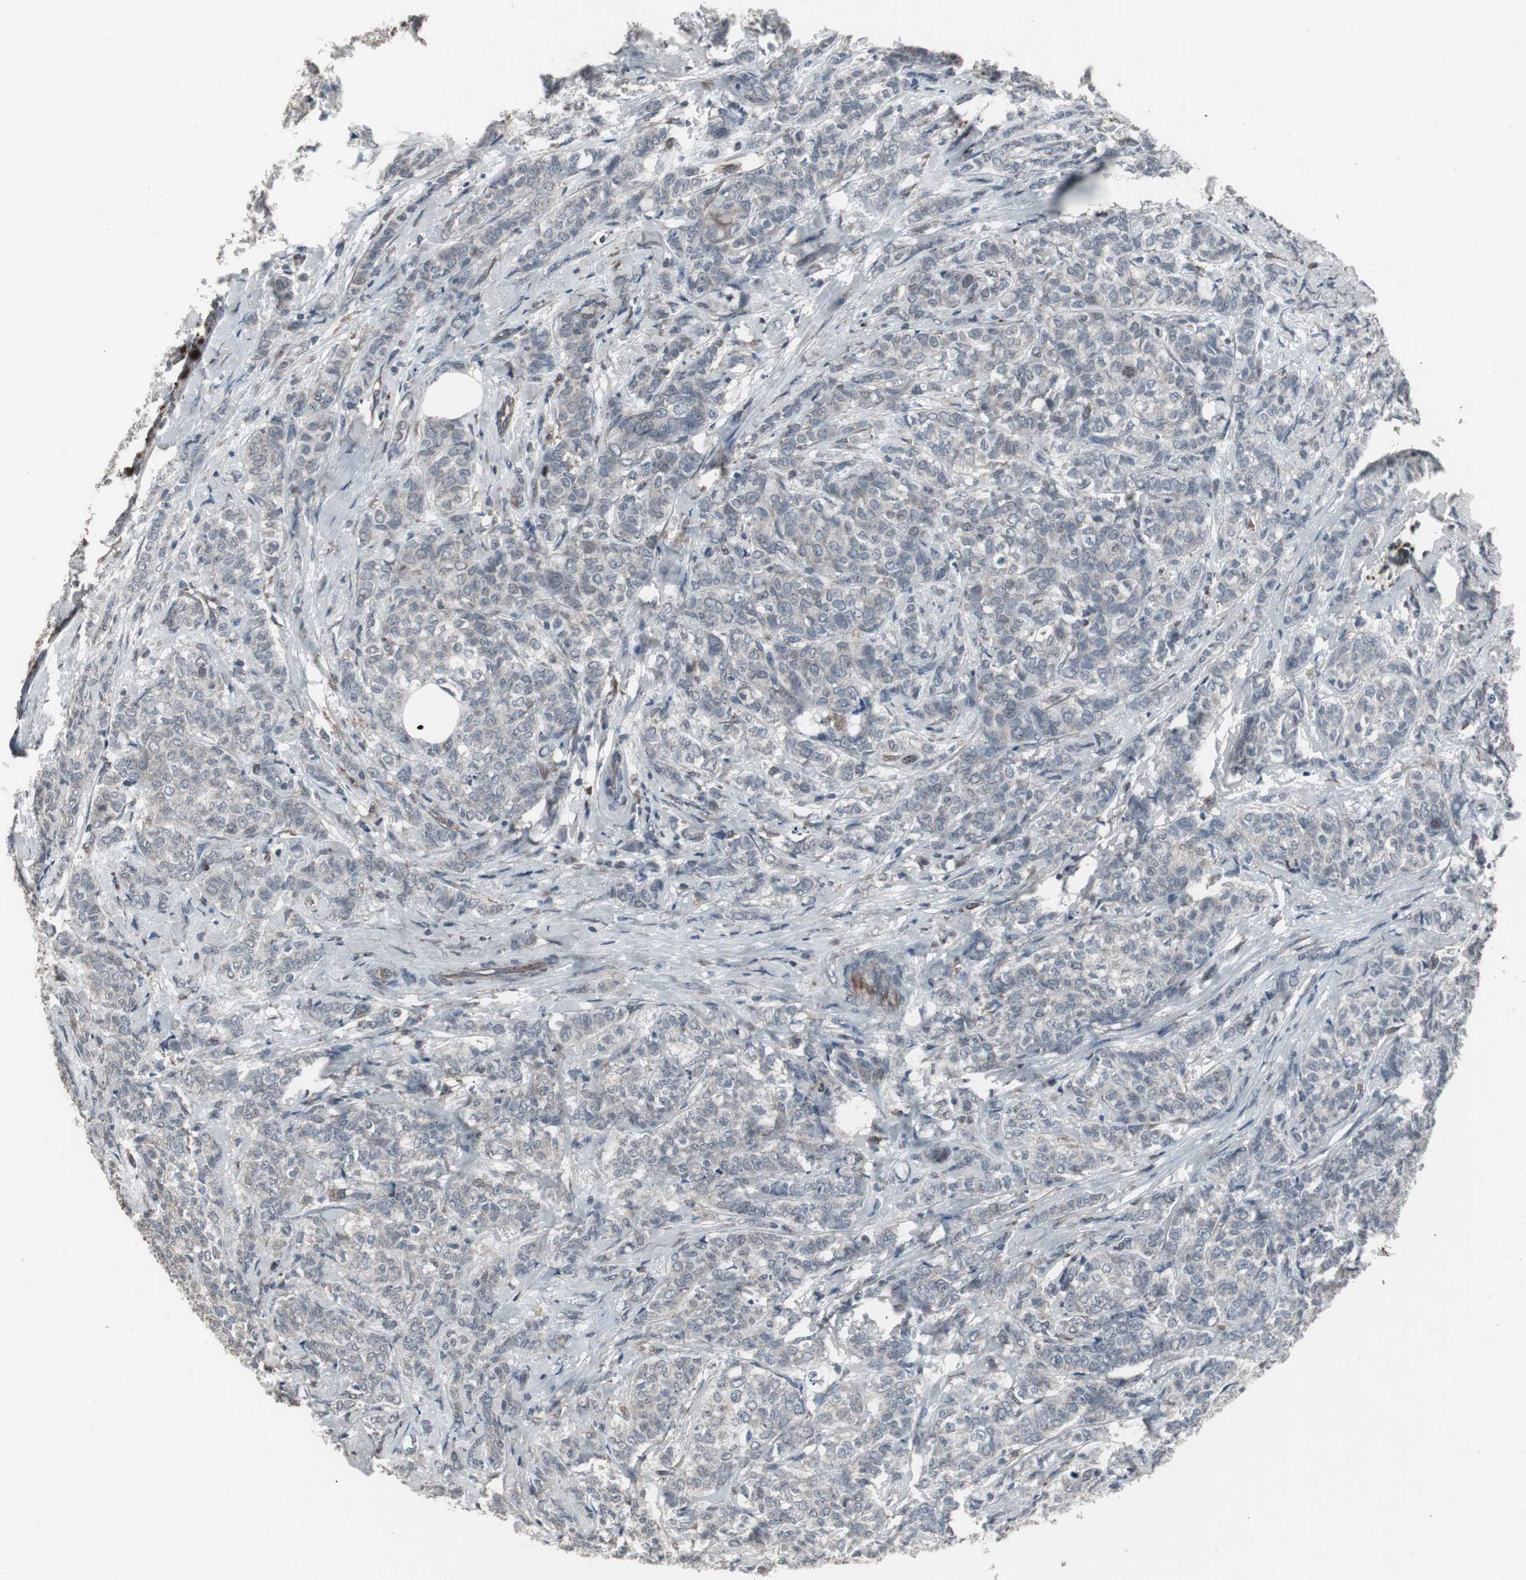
{"staining": {"intensity": "weak", "quantity": "<25%", "location": "cytoplasmic/membranous"}, "tissue": "breast cancer", "cell_type": "Tumor cells", "image_type": "cancer", "snomed": [{"axis": "morphology", "description": "Lobular carcinoma"}, {"axis": "topography", "description": "Breast"}], "caption": "Histopathology image shows no protein positivity in tumor cells of breast cancer (lobular carcinoma) tissue. (Stains: DAB (3,3'-diaminobenzidine) IHC with hematoxylin counter stain, Microscopy: brightfield microscopy at high magnification).", "gene": "SSTR2", "patient": {"sex": "female", "age": 60}}